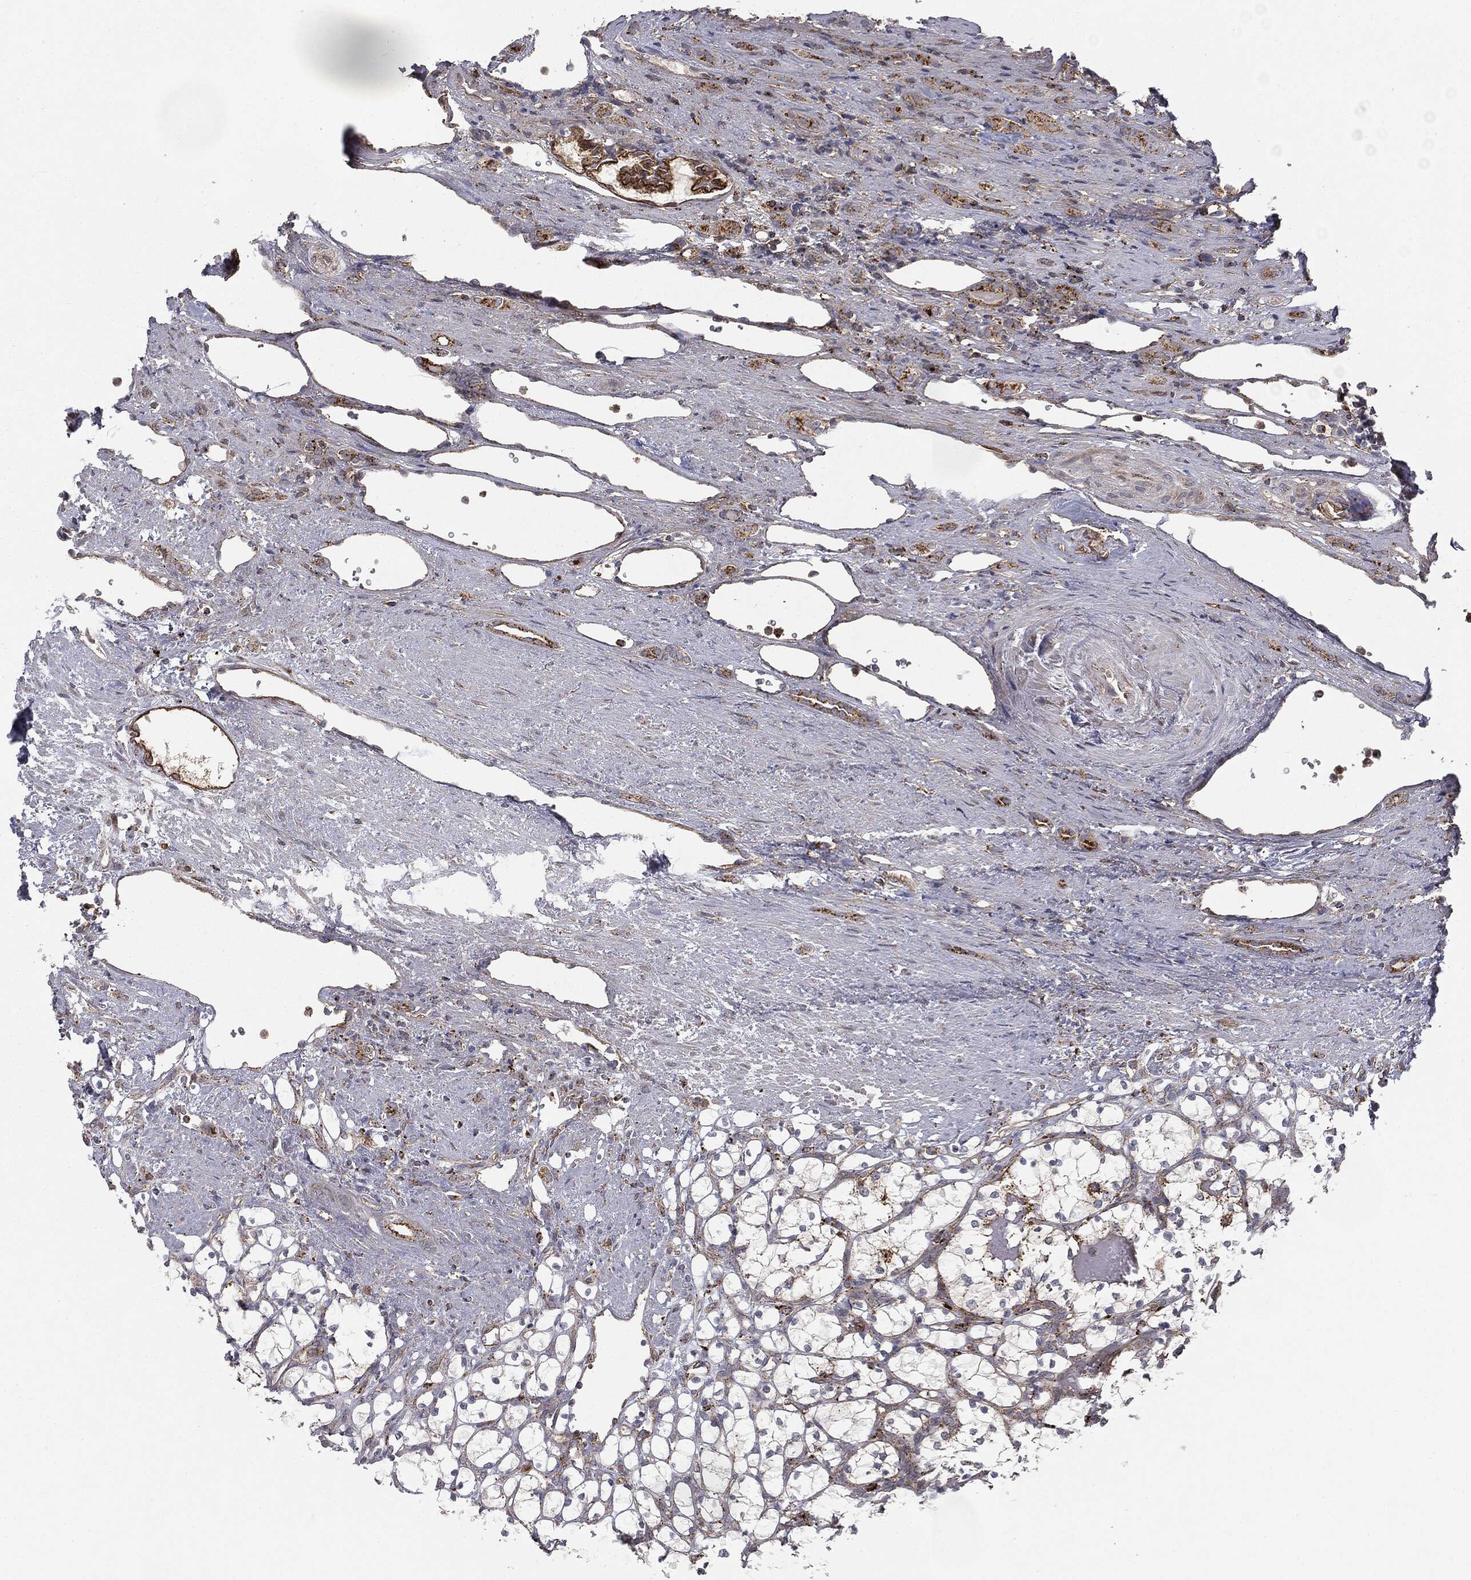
{"staining": {"intensity": "strong", "quantity": "<25%", "location": "cytoplasmic/membranous"}, "tissue": "renal cancer", "cell_type": "Tumor cells", "image_type": "cancer", "snomed": [{"axis": "morphology", "description": "Adenocarcinoma, NOS"}, {"axis": "topography", "description": "Kidney"}], "caption": "Human adenocarcinoma (renal) stained with a protein marker reveals strong staining in tumor cells.", "gene": "CTSA", "patient": {"sex": "female", "age": 69}}